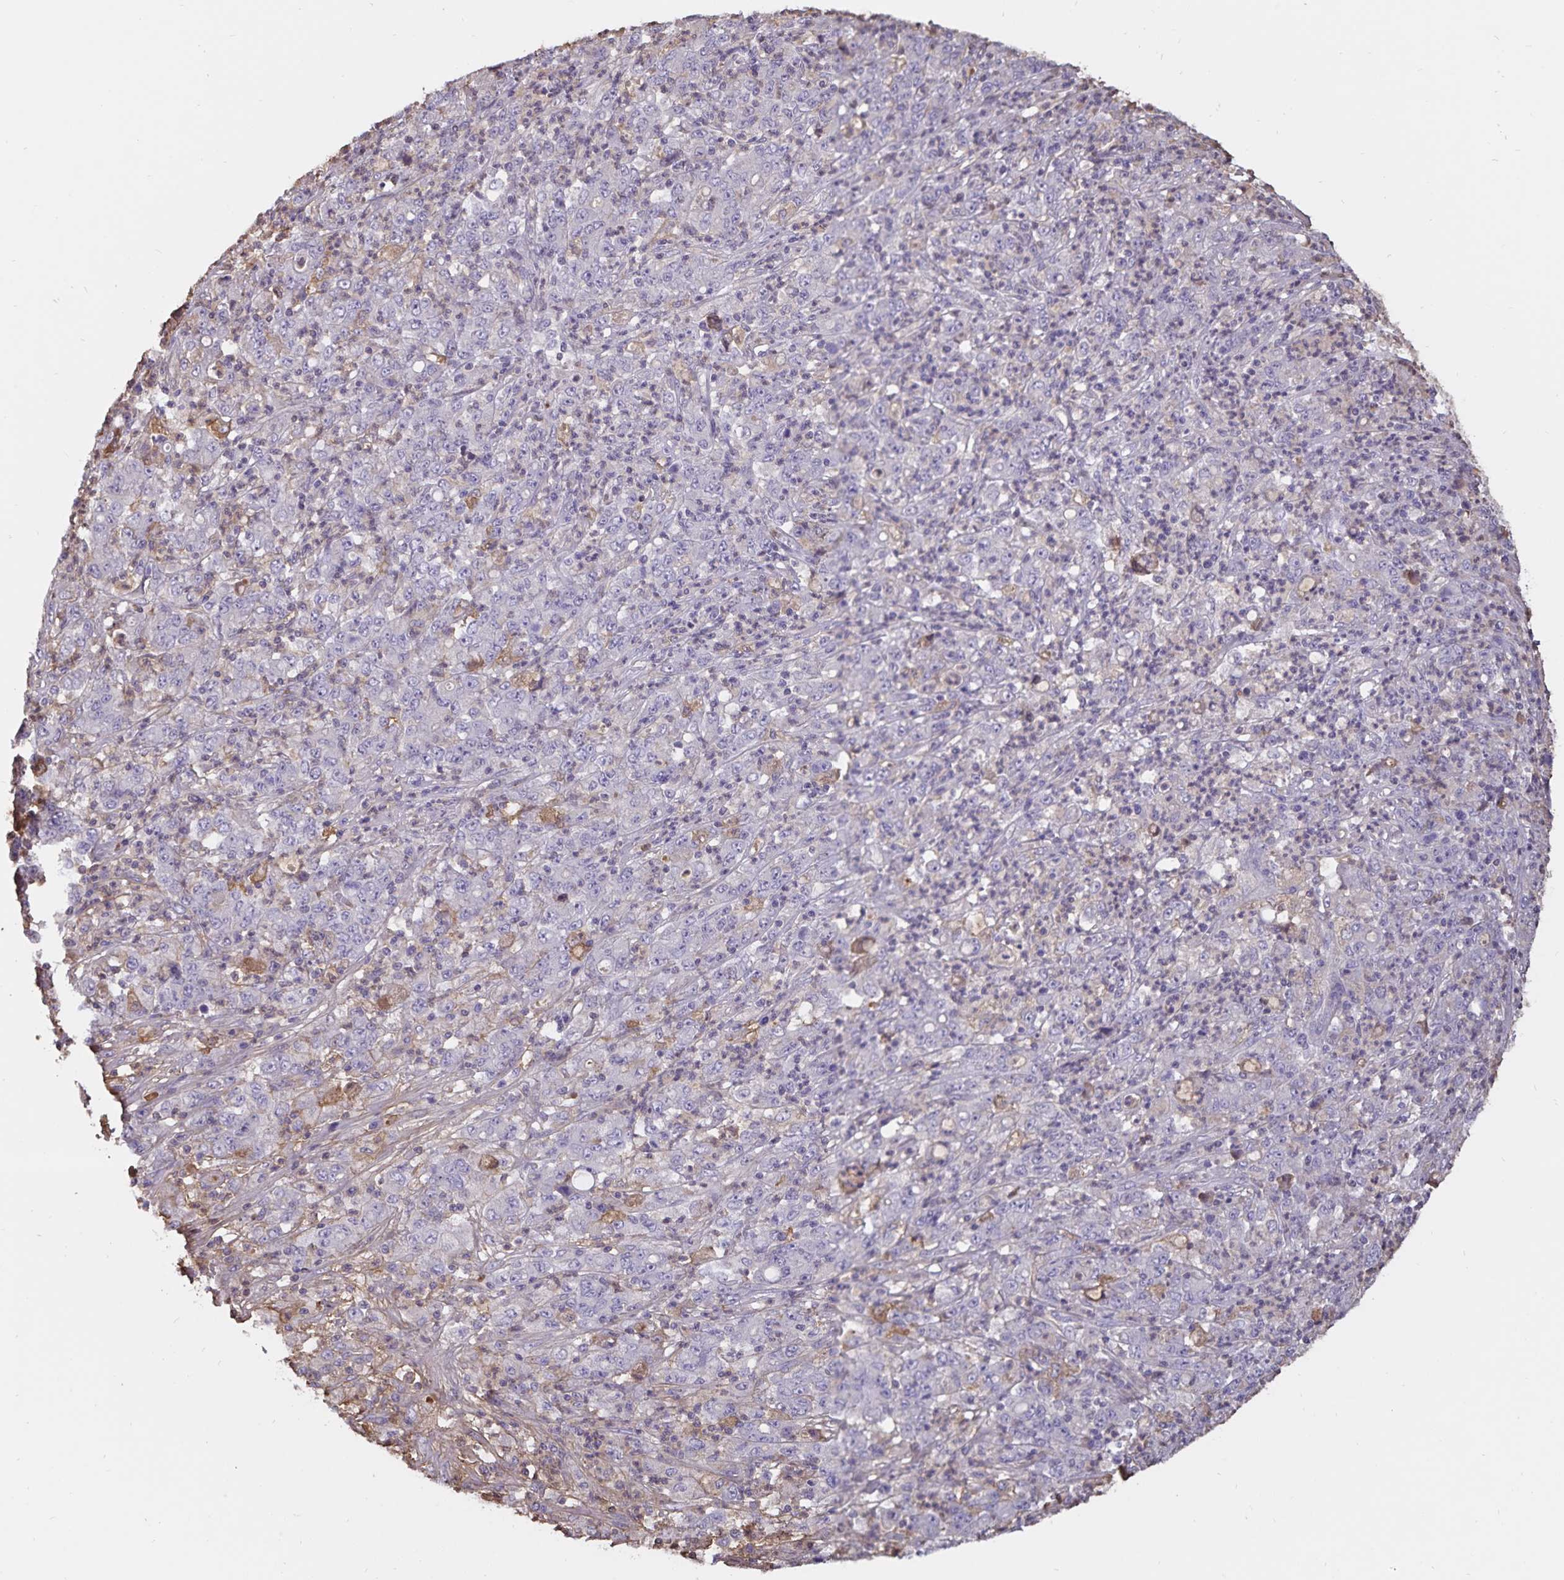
{"staining": {"intensity": "negative", "quantity": "none", "location": "none"}, "tissue": "stomach cancer", "cell_type": "Tumor cells", "image_type": "cancer", "snomed": [{"axis": "morphology", "description": "Adenocarcinoma, NOS"}, {"axis": "topography", "description": "Stomach, lower"}], "caption": "Immunohistochemical staining of human adenocarcinoma (stomach) displays no significant positivity in tumor cells.", "gene": "FGG", "patient": {"sex": "female", "age": 71}}